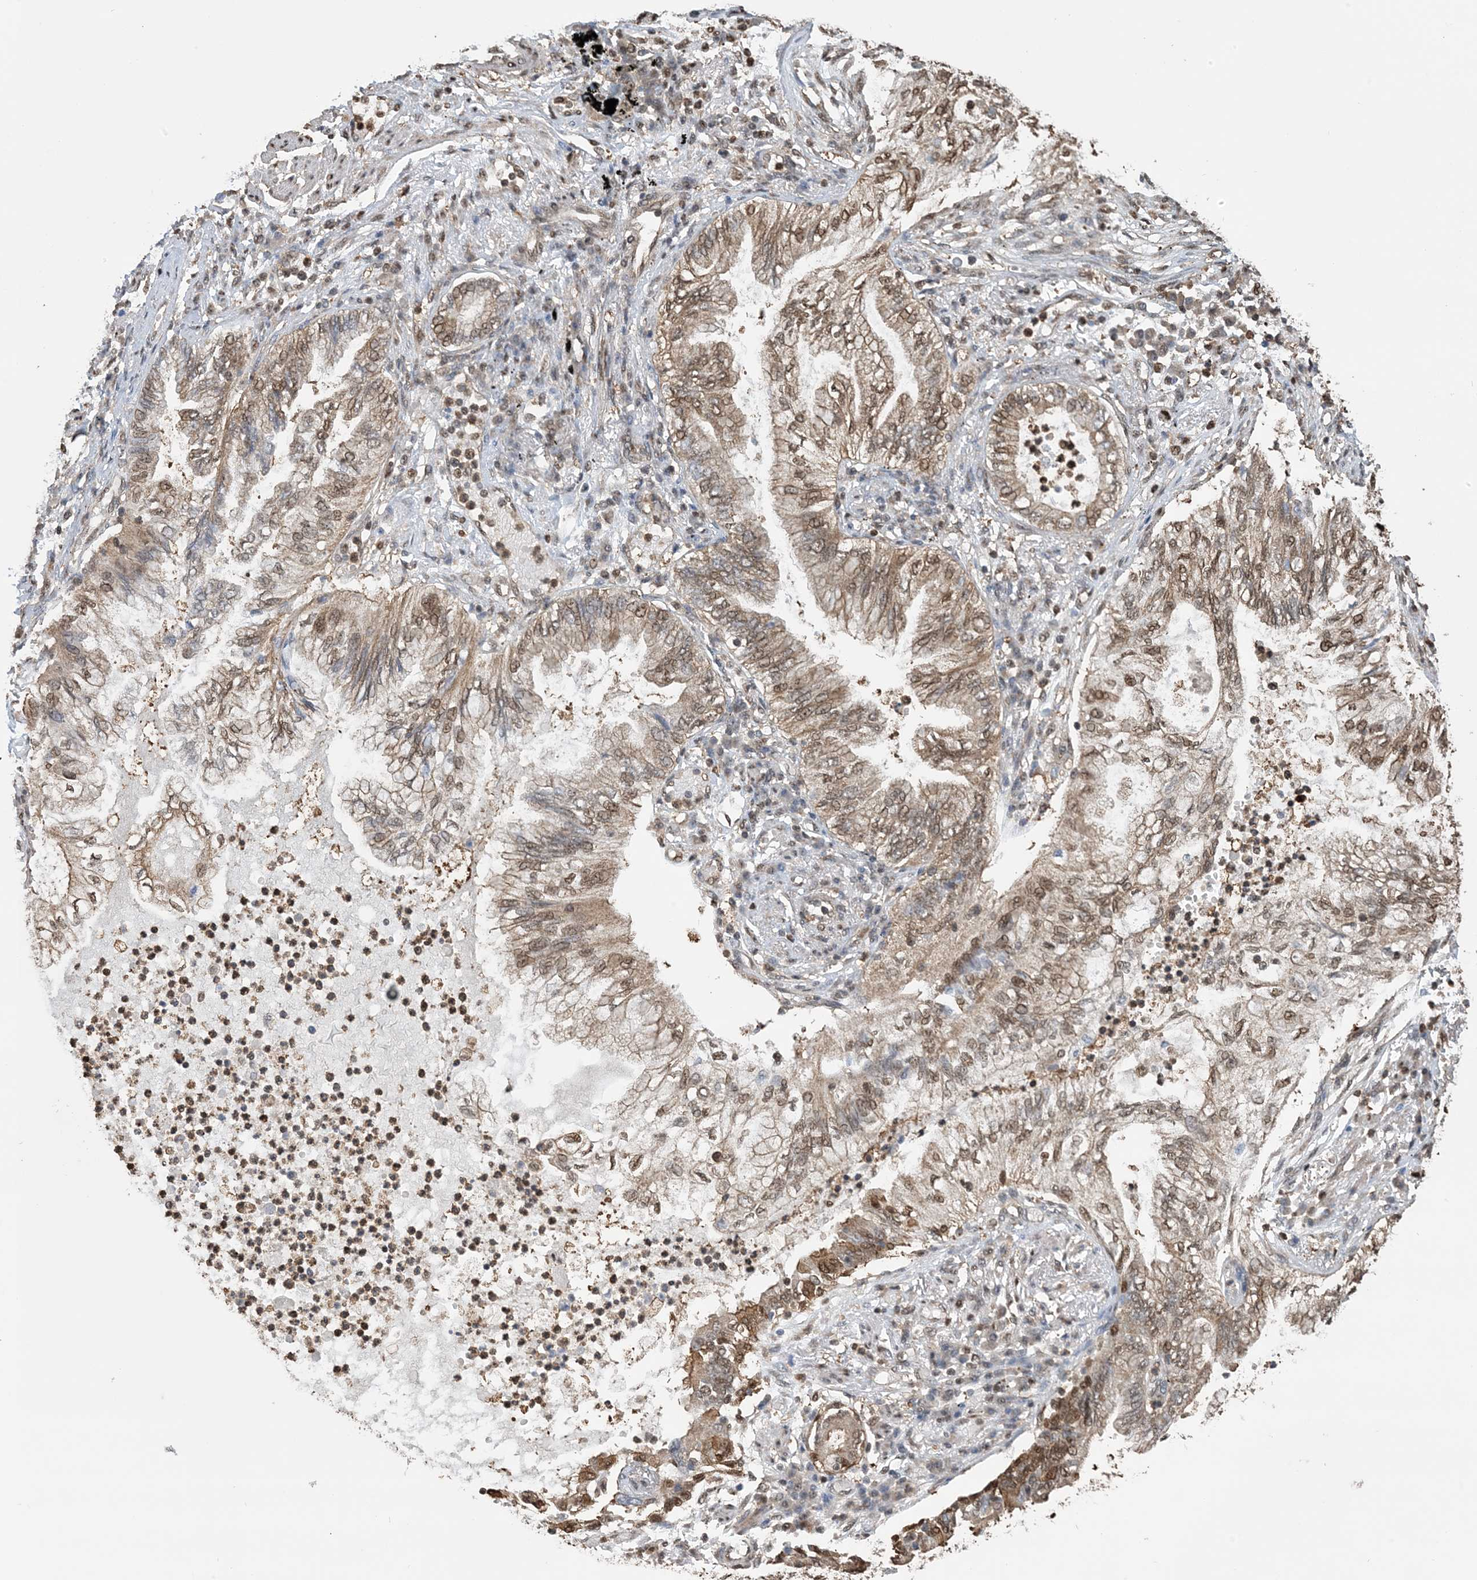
{"staining": {"intensity": "moderate", "quantity": ">75%", "location": "cytoplasmic/membranous,nuclear"}, "tissue": "lung cancer", "cell_type": "Tumor cells", "image_type": "cancer", "snomed": [{"axis": "morphology", "description": "Normal tissue, NOS"}, {"axis": "morphology", "description": "Adenocarcinoma, NOS"}, {"axis": "topography", "description": "Bronchus"}, {"axis": "topography", "description": "Lung"}], "caption": "Immunohistochemical staining of lung cancer exhibits moderate cytoplasmic/membranous and nuclear protein staining in about >75% of tumor cells. (Brightfield microscopy of DAB IHC at high magnification).", "gene": "HSPA1A", "patient": {"sex": "female", "age": 70}}